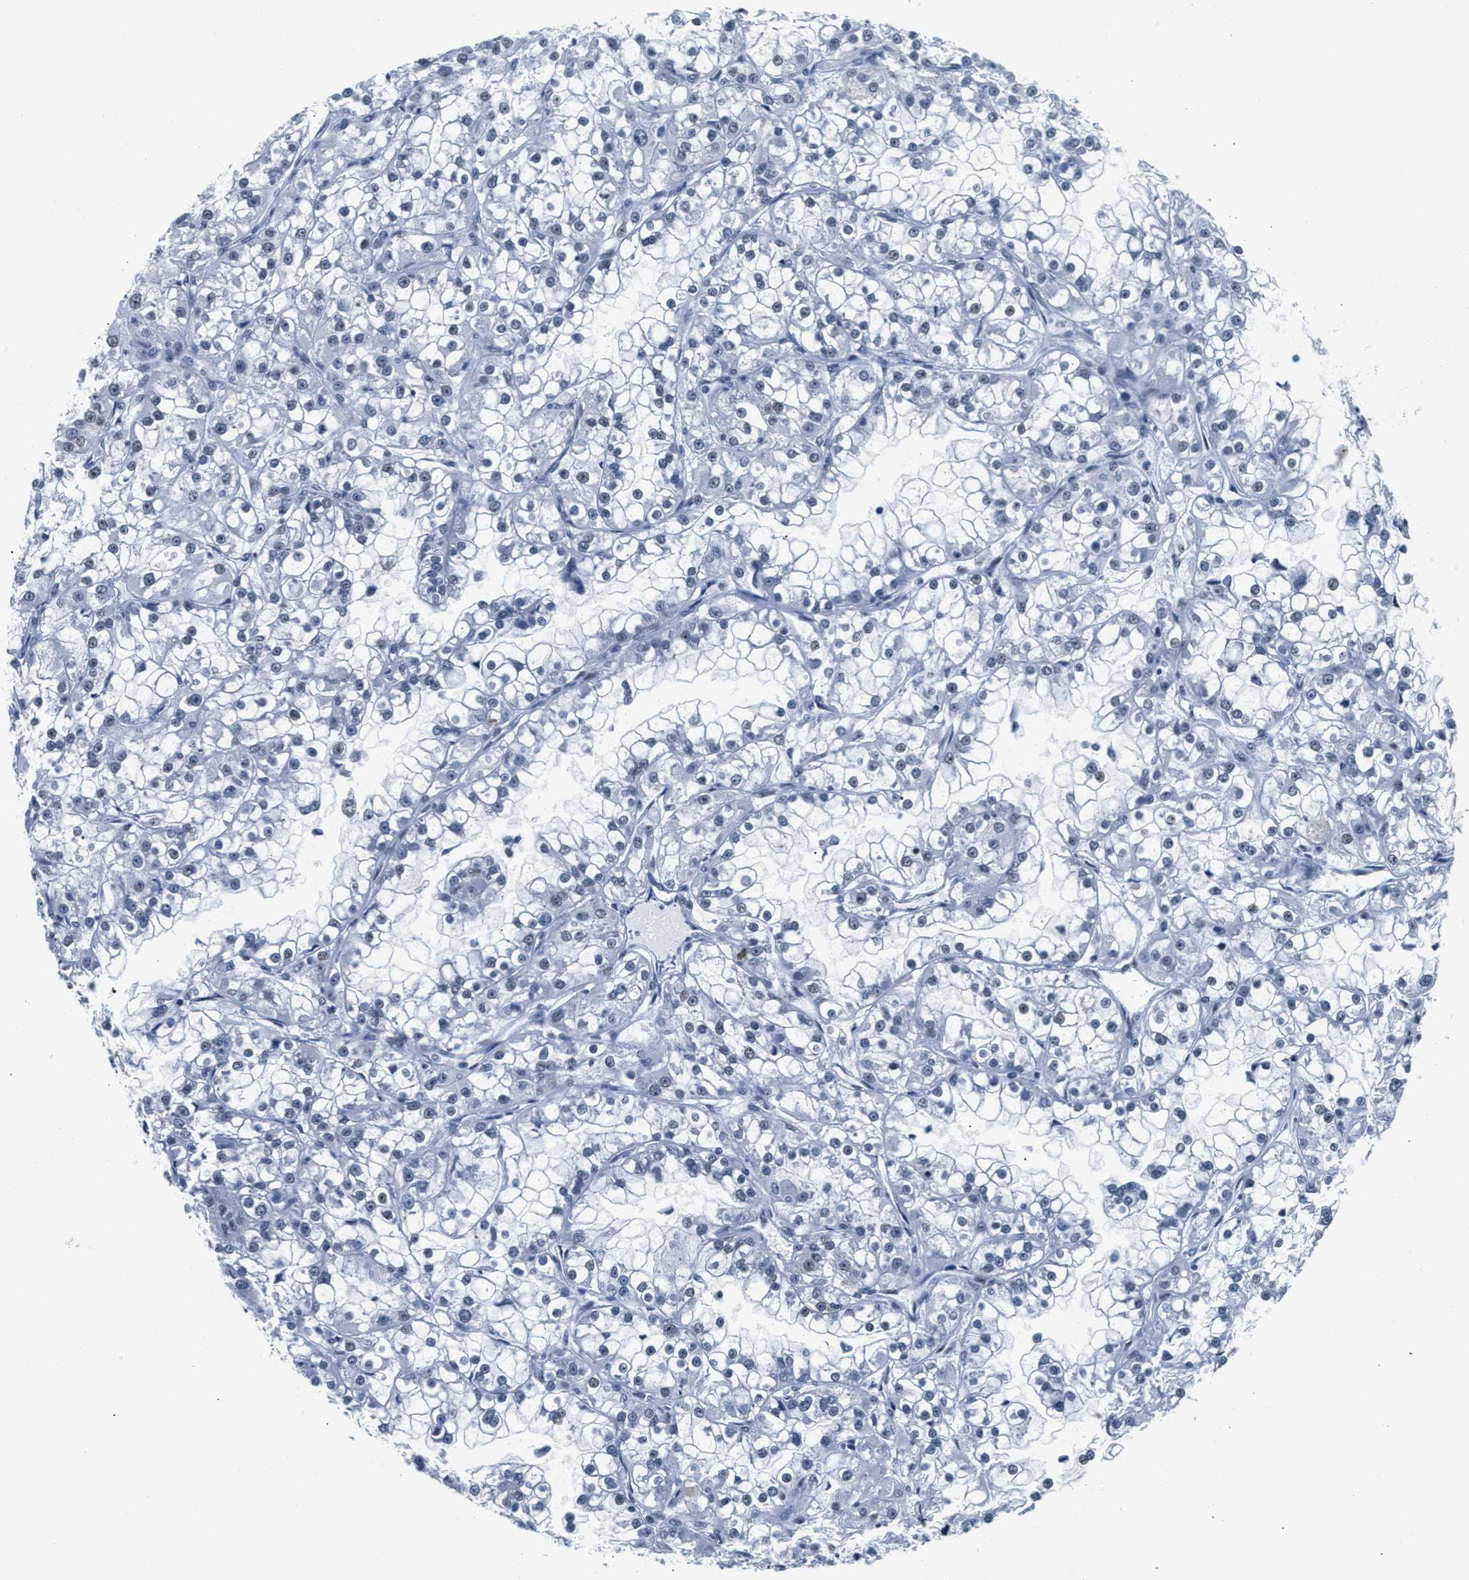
{"staining": {"intensity": "negative", "quantity": "none", "location": "none"}, "tissue": "renal cancer", "cell_type": "Tumor cells", "image_type": "cancer", "snomed": [{"axis": "morphology", "description": "Adenocarcinoma, NOS"}, {"axis": "topography", "description": "Kidney"}], "caption": "Tumor cells are negative for protein expression in human adenocarcinoma (renal). (DAB (3,3'-diaminobenzidine) immunohistochemistry visualized using brightfield microscopy, high magnification).", "gene": "RAD50", "patient": {"sex": "female", "age": 52}}